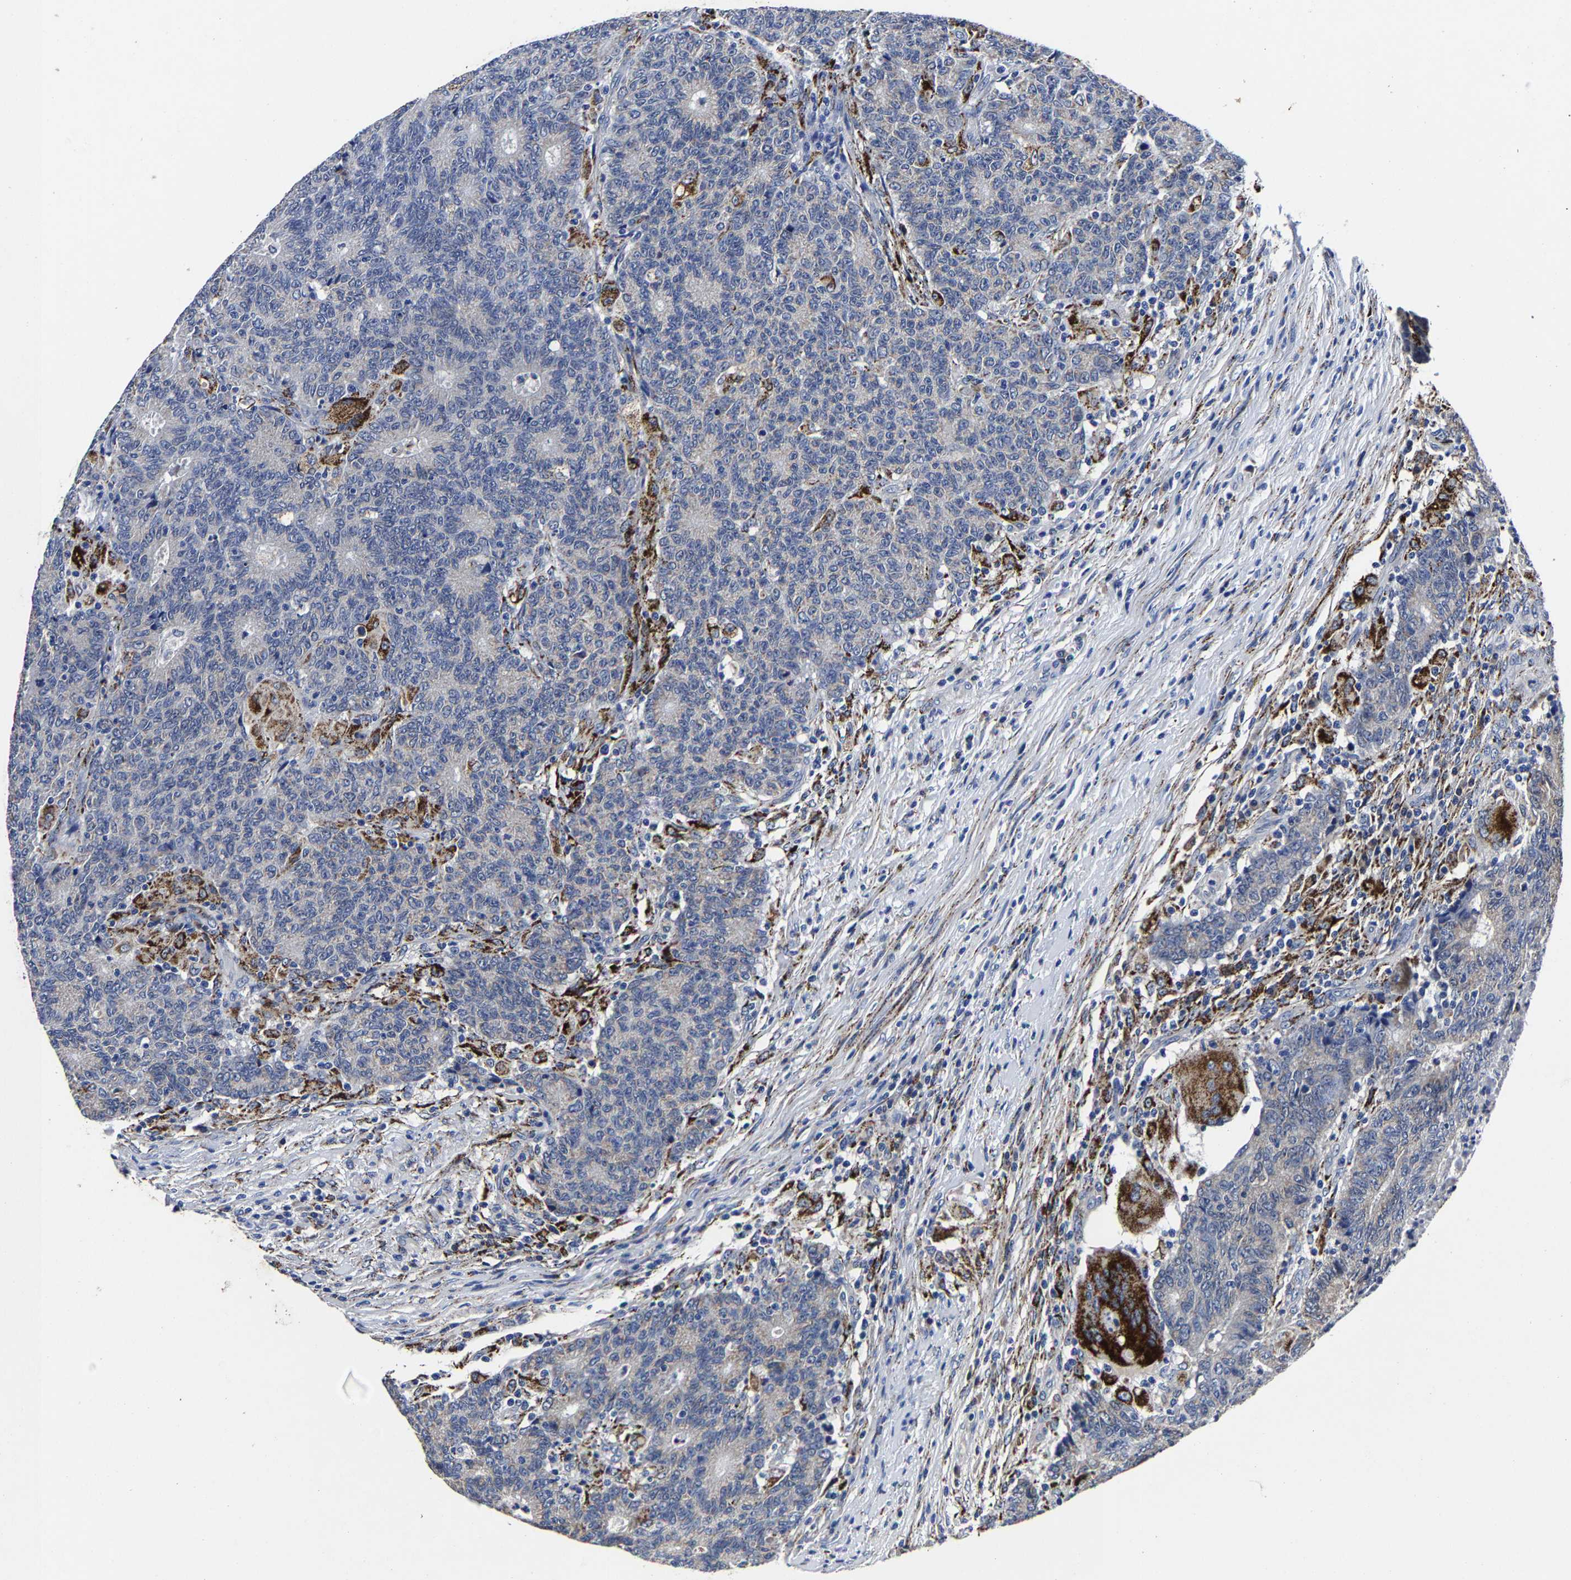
{"staining": {"intensity": "negative", "quantity": "none", "location": "none"}, "tissue": "colorectal cancer", "cell_type": "Tumor cells", "image_type": "cancer", "snomed": [{"axis": "morphology", "description": "Normal tissue, NOS"}, {"axis": "morphology", "description": "Adenocarcinoma, NOS"}, {"axis": "topography", "description": "Colon"}], "caption": "IHC photomicrograph of human colorectal adenocarcinoma stained for a protein (brown), which reveals no expression in tumor cells.", "gene": "PSPH", "patient": {"sex": "female", "age": 75}}